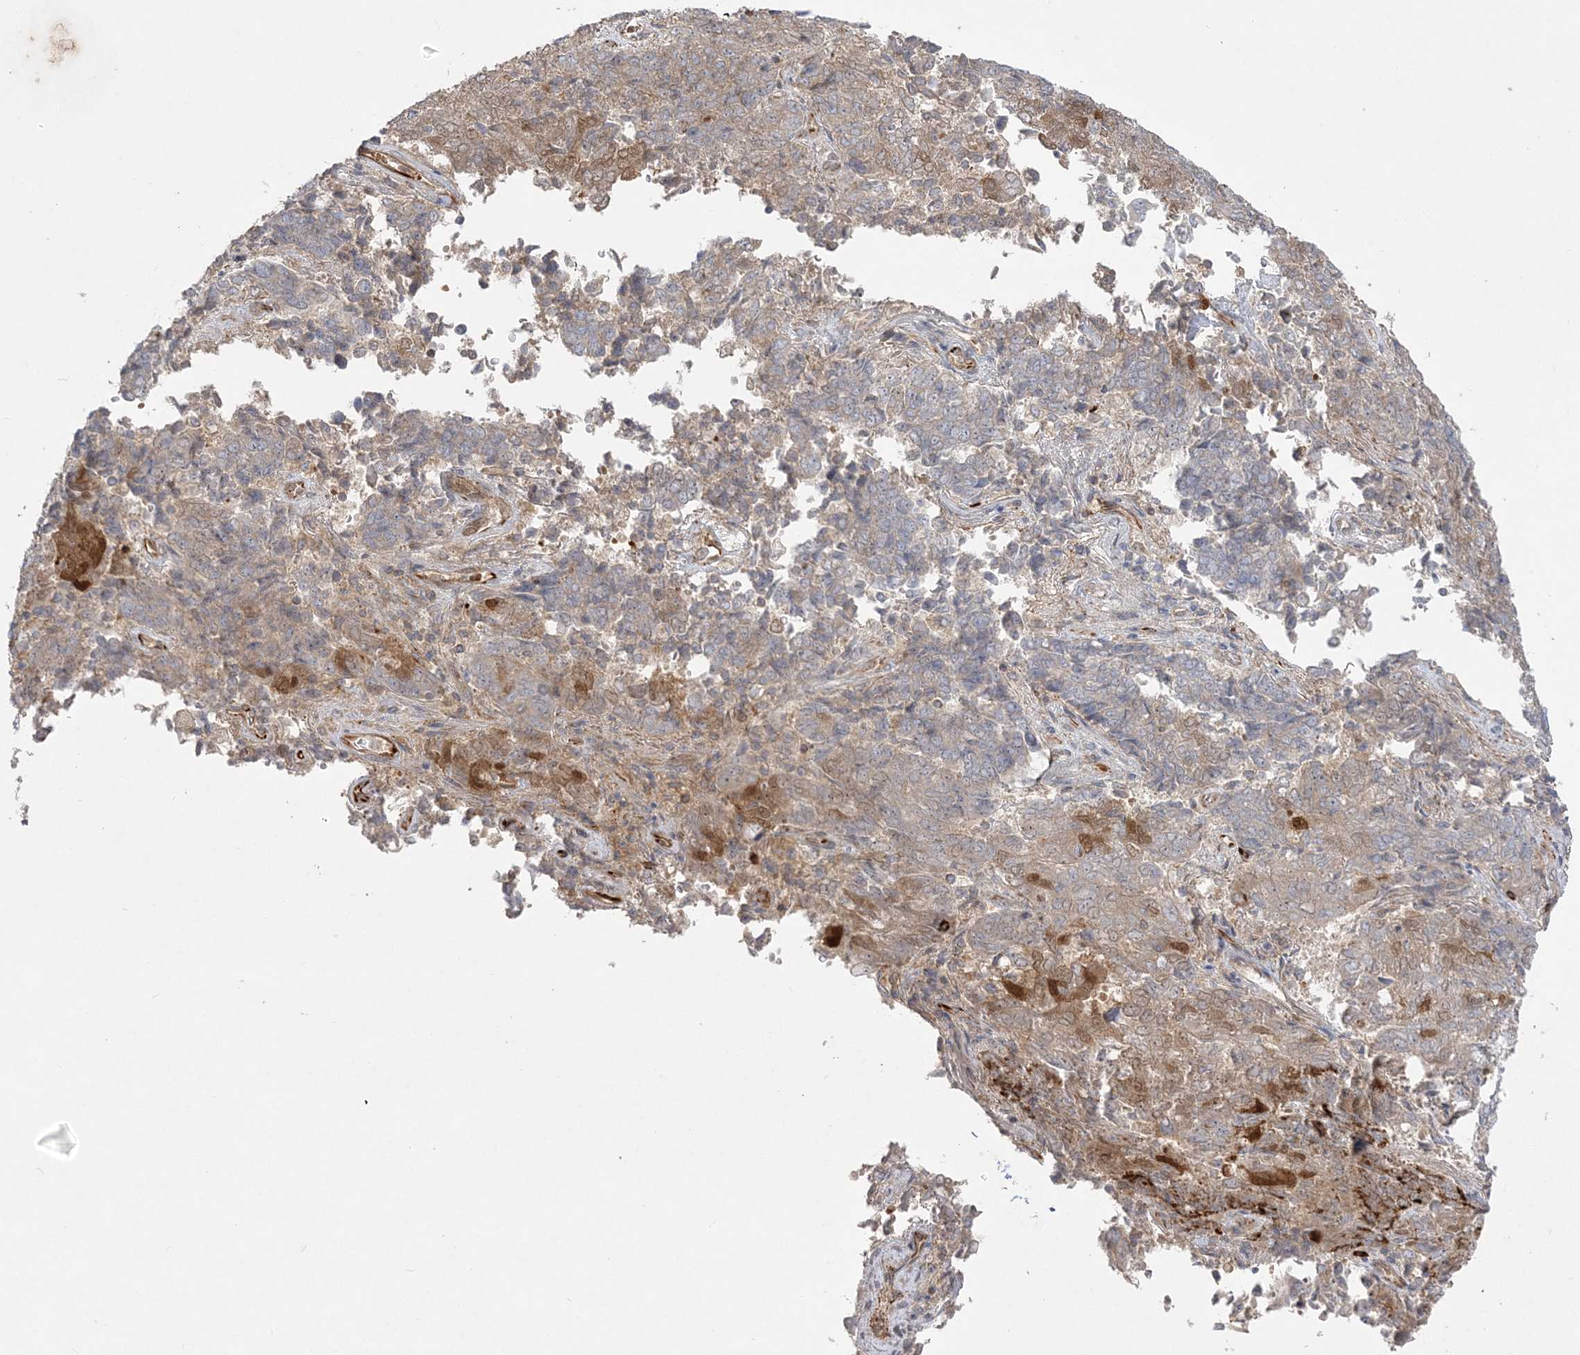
{"staining": {"intensity": "moderate", "quantity": "25%-75%", "location": "cytoplasmic/membranous"}, "tissue": "endometrial cancer", "cell_type": "Tumor cells", "image_type": "cancer", "snomed": [{"axis": "morphology", "description": "Adenocarcinoma, NOS"}, {"axis": "topography", "description": "Endometrium"}], "caption": "There is medium levels of moderate cytoplasmic/membranous expression in tumor cells of endometrial cancer (adenocarcinoma), as demonstrated by immunohistochemical staining (brown color).", "gene": "INPP1", "patient": {"sex": "female", "age": 80}}